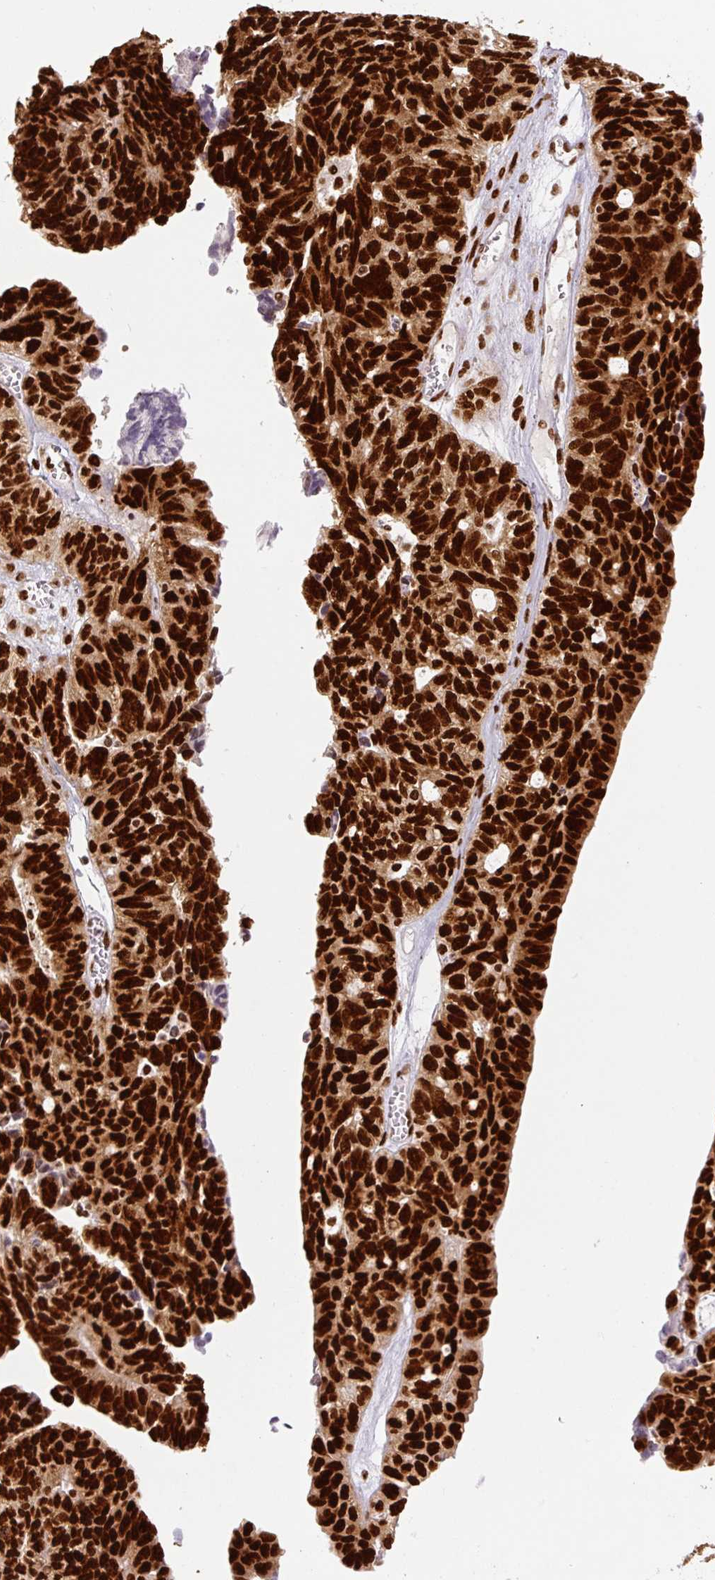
{"staining": {"intensity": "strong", "quantity": ">75%", "location": "nuclear"}, "tissue": "ovarian cancer", "cell_type": "Tumor cells", "image_type": "cancer", "snomed": [{"axis": "morphology", "description": "Cystadenocarcinoma, serous, NOS"}, {"axis": "topography", "description": "Ovary"}], "caption": "Human ovarian cancer stained with a protein marker displays strong staining in tumor cells.", "gene": "FUS", "patient": {"sex": "female", "age": 79}}